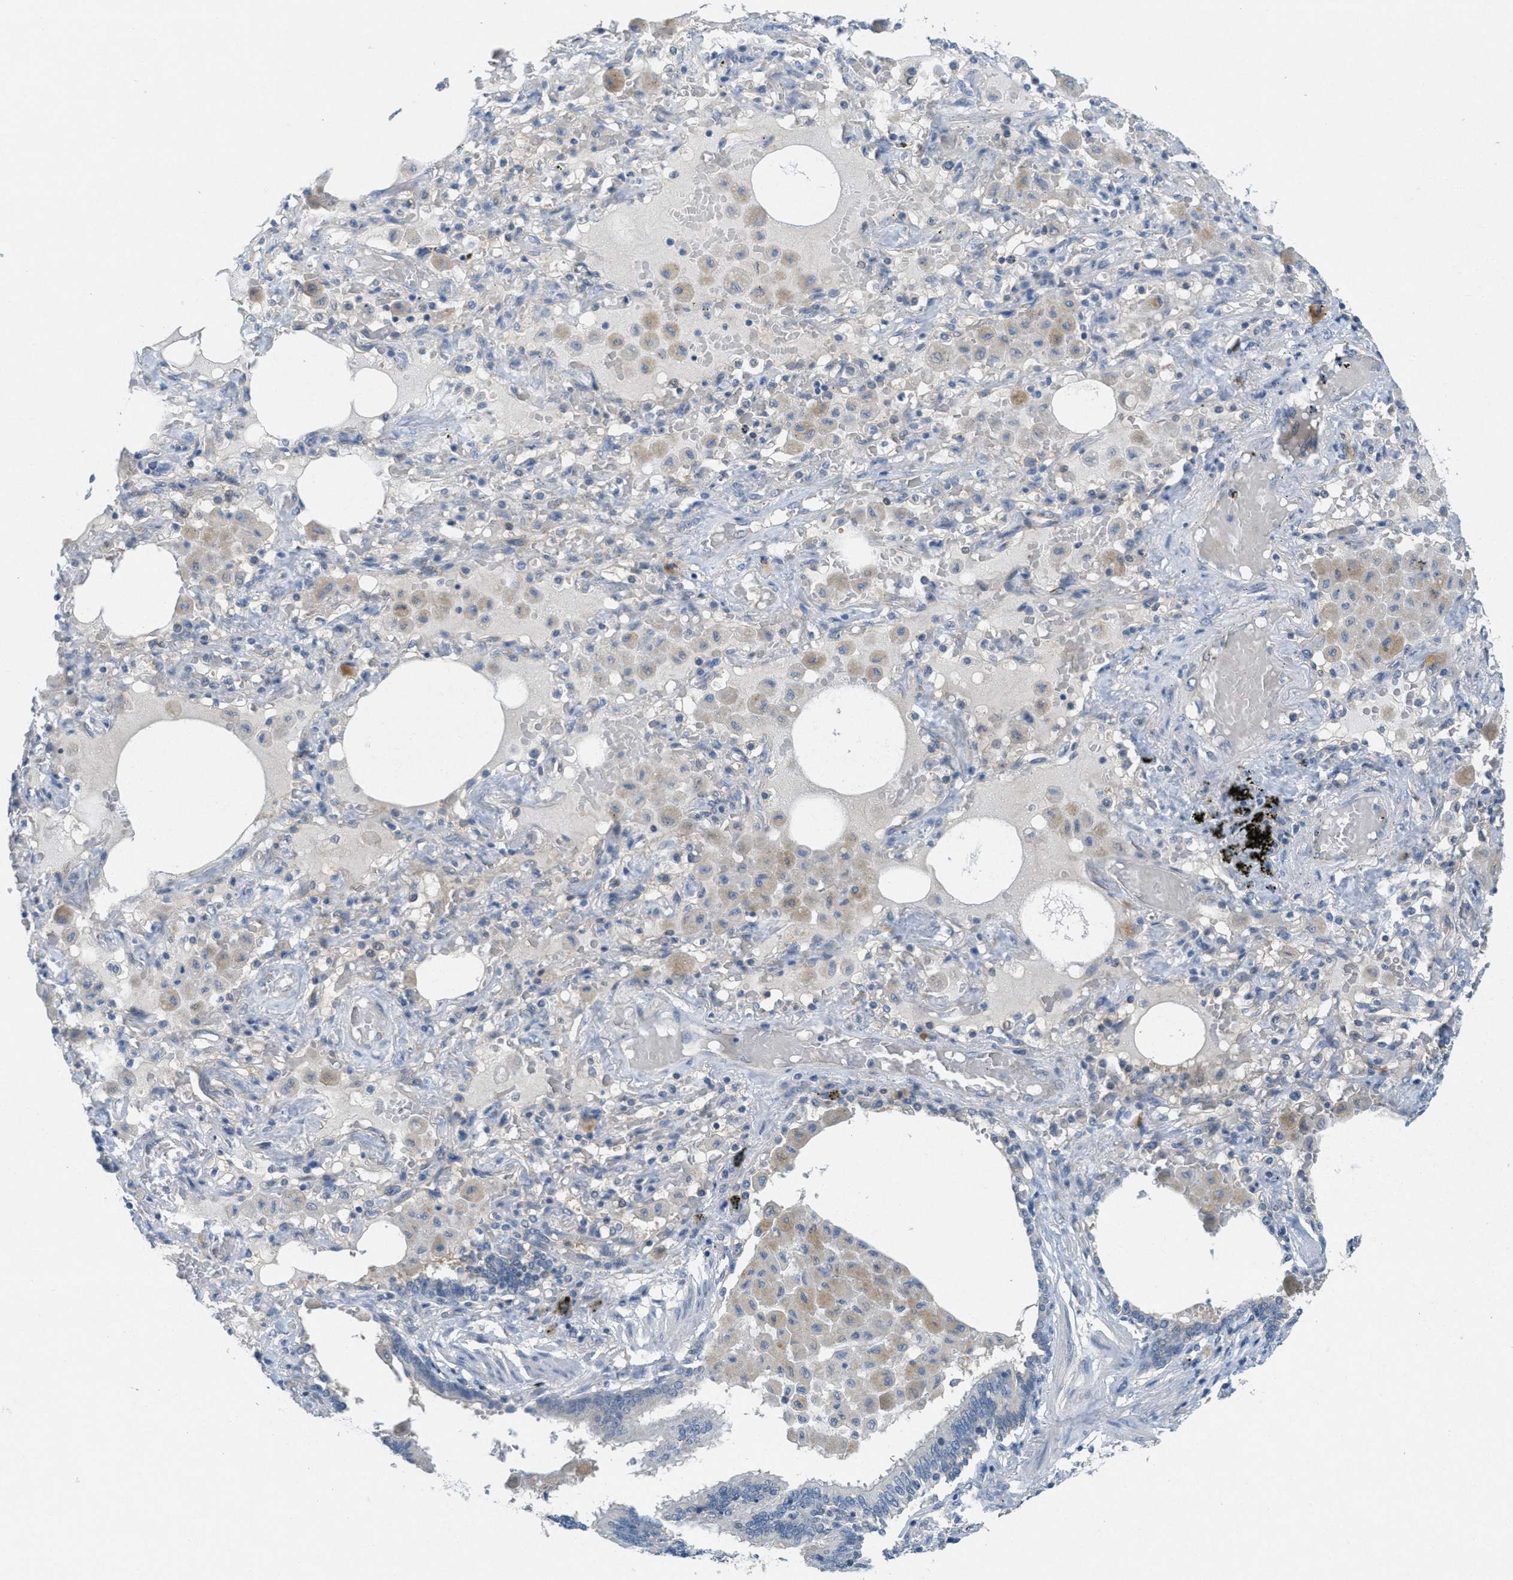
{"staining": {"intensity": "negative", "quantity": "none", "location": "none"}, "tissue": "lung cancer", "cell_type": "Tumor cells", "image_type": "cancer", "snomed": [{"axis": "morphology", "description": "Squamous cell carcinoma, NOS"}, {"axis": "topography", "description": "Lung"}], "caption": "High power microscopy image of an immunohistochemistry (IHC) image of squamous cell carcinoma (lung), revealing no significant positivity in tumor cells. The staining was performed using DAB (3,3'-diaminobenzidine) to visualize the protein expression in brown, while the nuclei were stained in blue with hematoxylin (Magnification: 20x).", "gene": "ZFYVE9", "patient": {"sex": "female", "age": 47}}